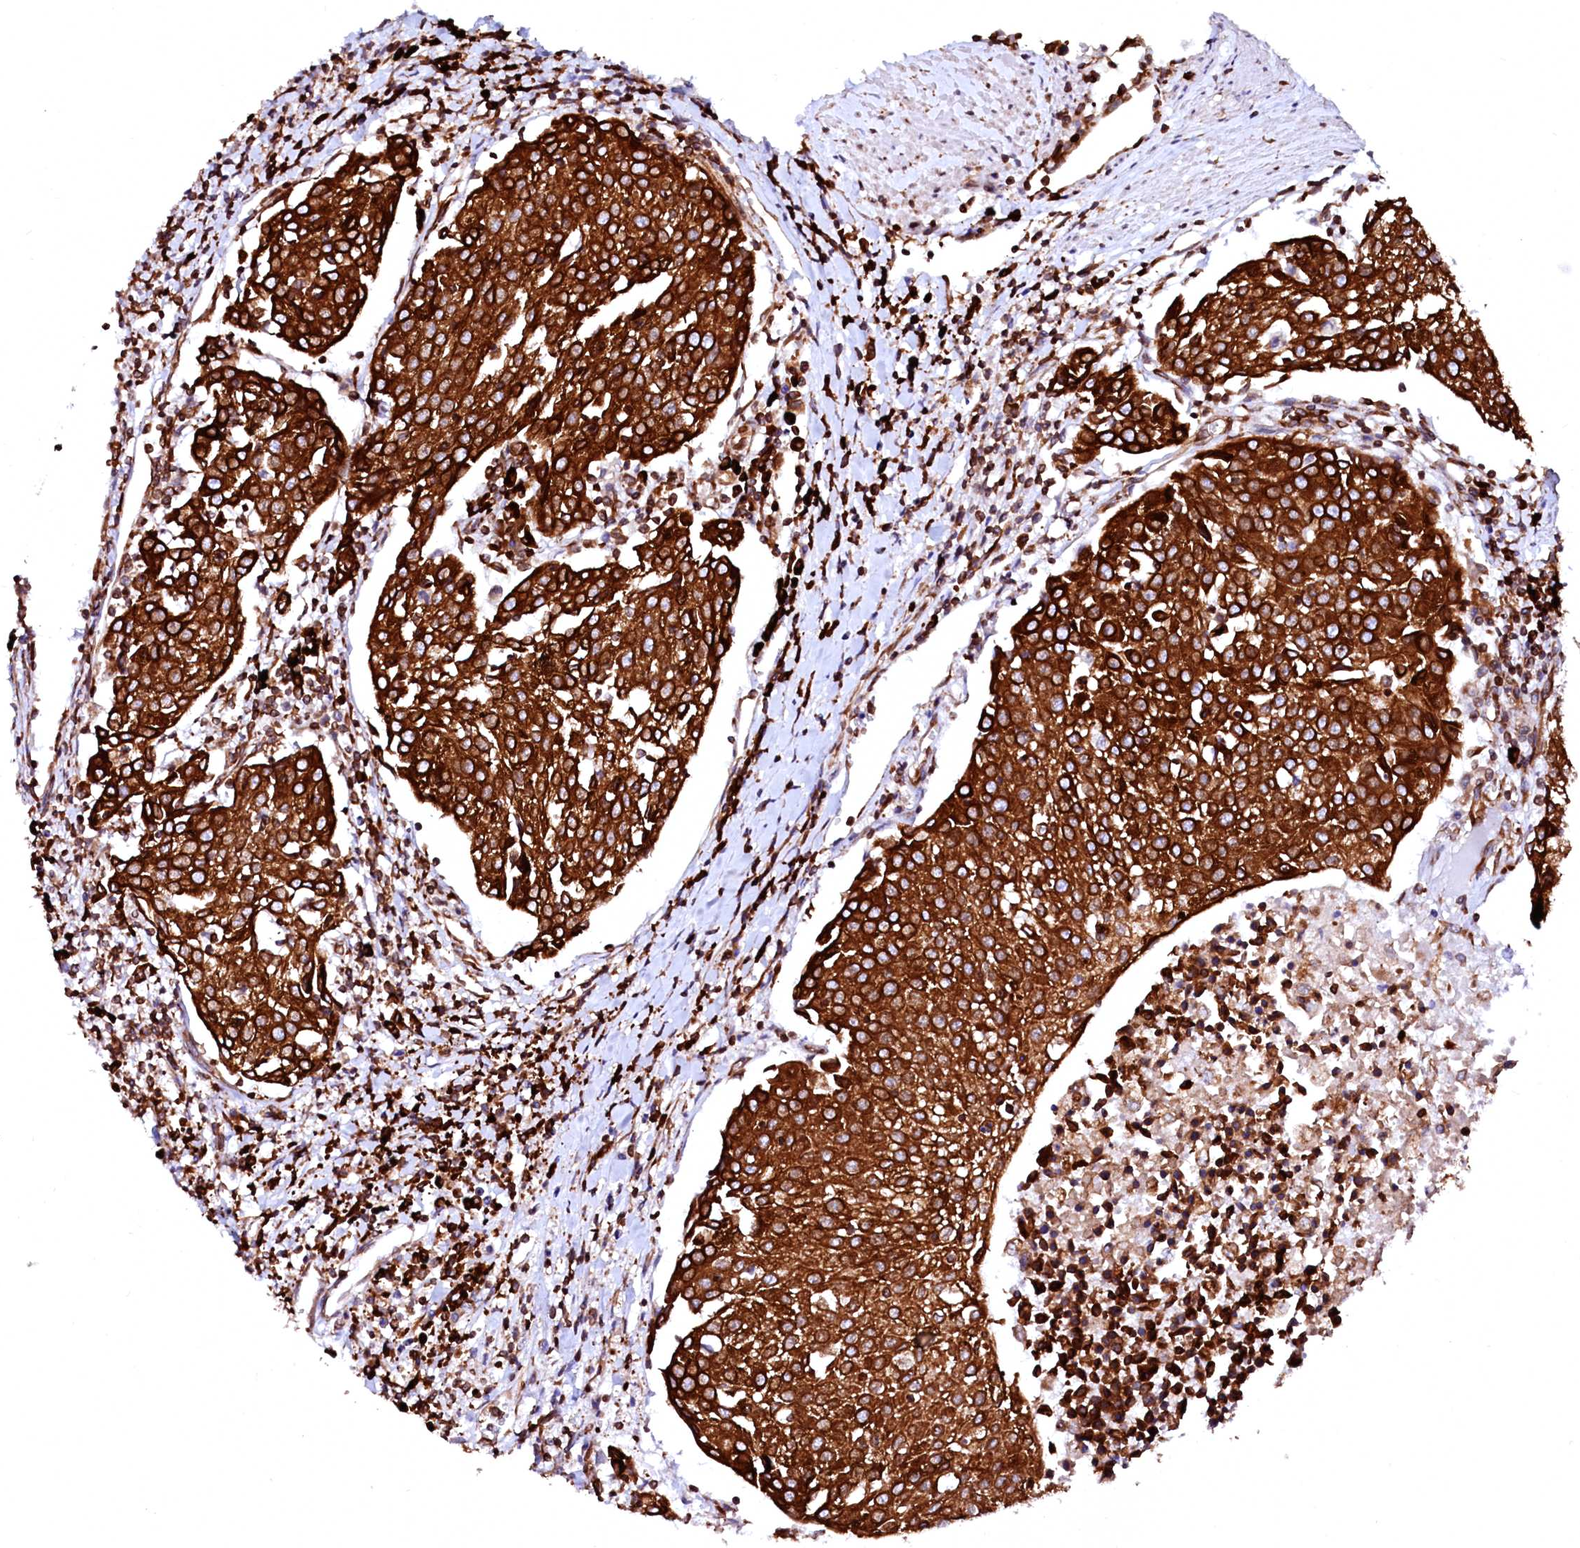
{"staining": {"intensity": "strong", "quantity": ">75%", "location": "cytoplasmic/membranous"}, "tissue": "urothelial cancer", "cell_type": "Tumor cells", "image_type": "cancer", "snomed": [{"axis": "morphology", "description": "Urothelial carcinoma, High grade"}, {"axis": "topography", "description": "Urinary bladder"}], "caption": "About >75% of tumor cells in human urothelial cancer show strong cytoplasmic/membranous protein expression as visualized by brown immunohistochemical staining.", "gene": "DERL1", "patient": {"sex": "female", "age": 85}}